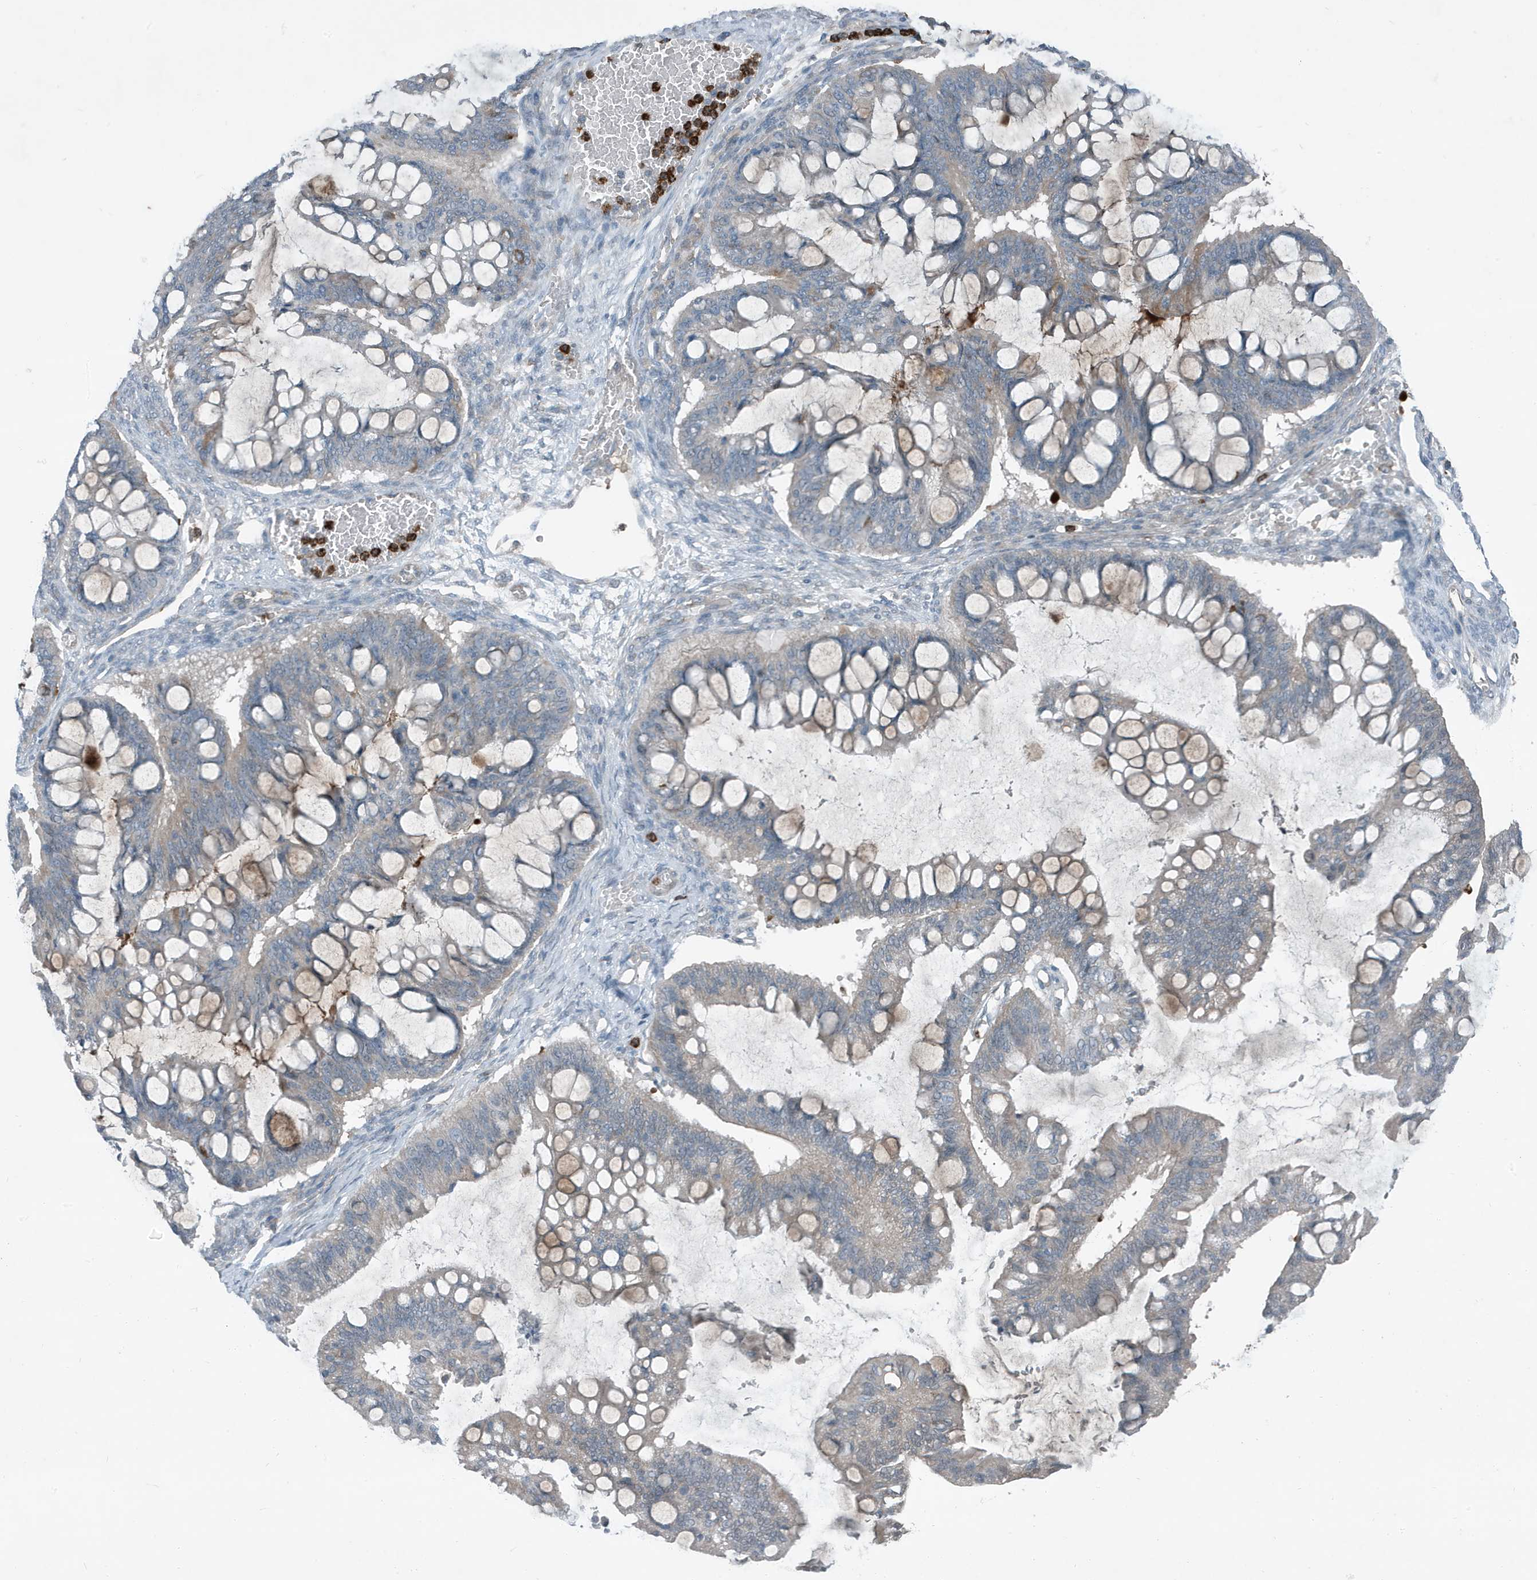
{"staining": {"intensity": "moderate", "quantity": "<25%", "location": "cytoplasmic/membranous"}, "tissue": "ovarian cancer", "cell_type": "Tumor cells", "image_type": "cancer", "snomed": [{"axis": "morphology", "description": "Cystadenocarcinoma, mucinous, NOS"}, {"axis": "topography", "description": "Ovary"}], "caption": "Moderate cytoplasmic/membranous staining for a protein is seen in approximately <25% of tumor cells of ovarian cancer (mucinous cystadenocarcinoma) using immunohistochemistry (IHC).", "gene": "DAPP1", "patient": {"sex": "female", "age": 73}}